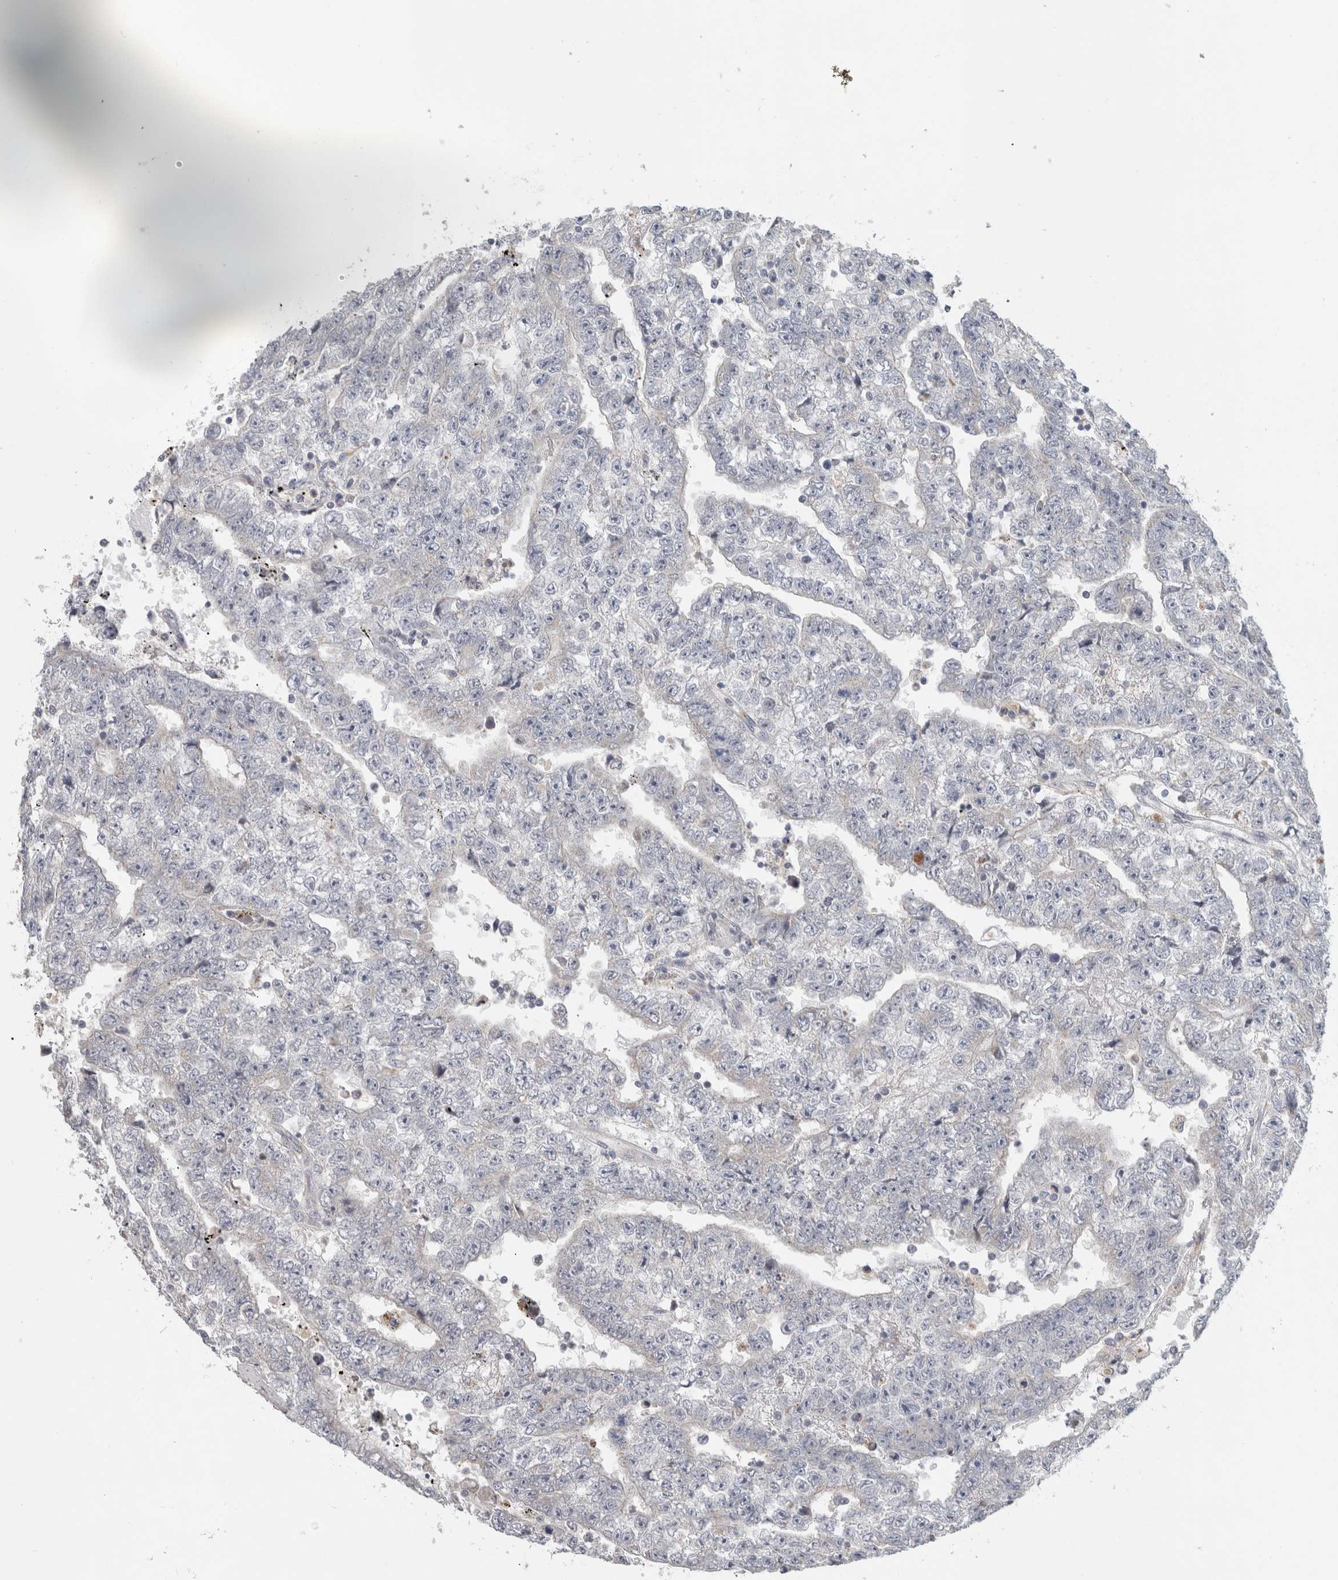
{"staining": {"intensity": "negative", "quantity": "none", "location": "none"}, "tissue": "testis cancer", "cell_type": "Tumor cells", "image_type": "cancer", "snomed": [{"axis": "morphology", "description": "Carcinoma, Embryonal, NOS"}, {"axis": "topography", "description": "Testis"}], "caption": "There is no significant expression in tumor cells of testis cancer.", "gene": "MGAT1", "patient": {"sex": "male", "age": 25}}